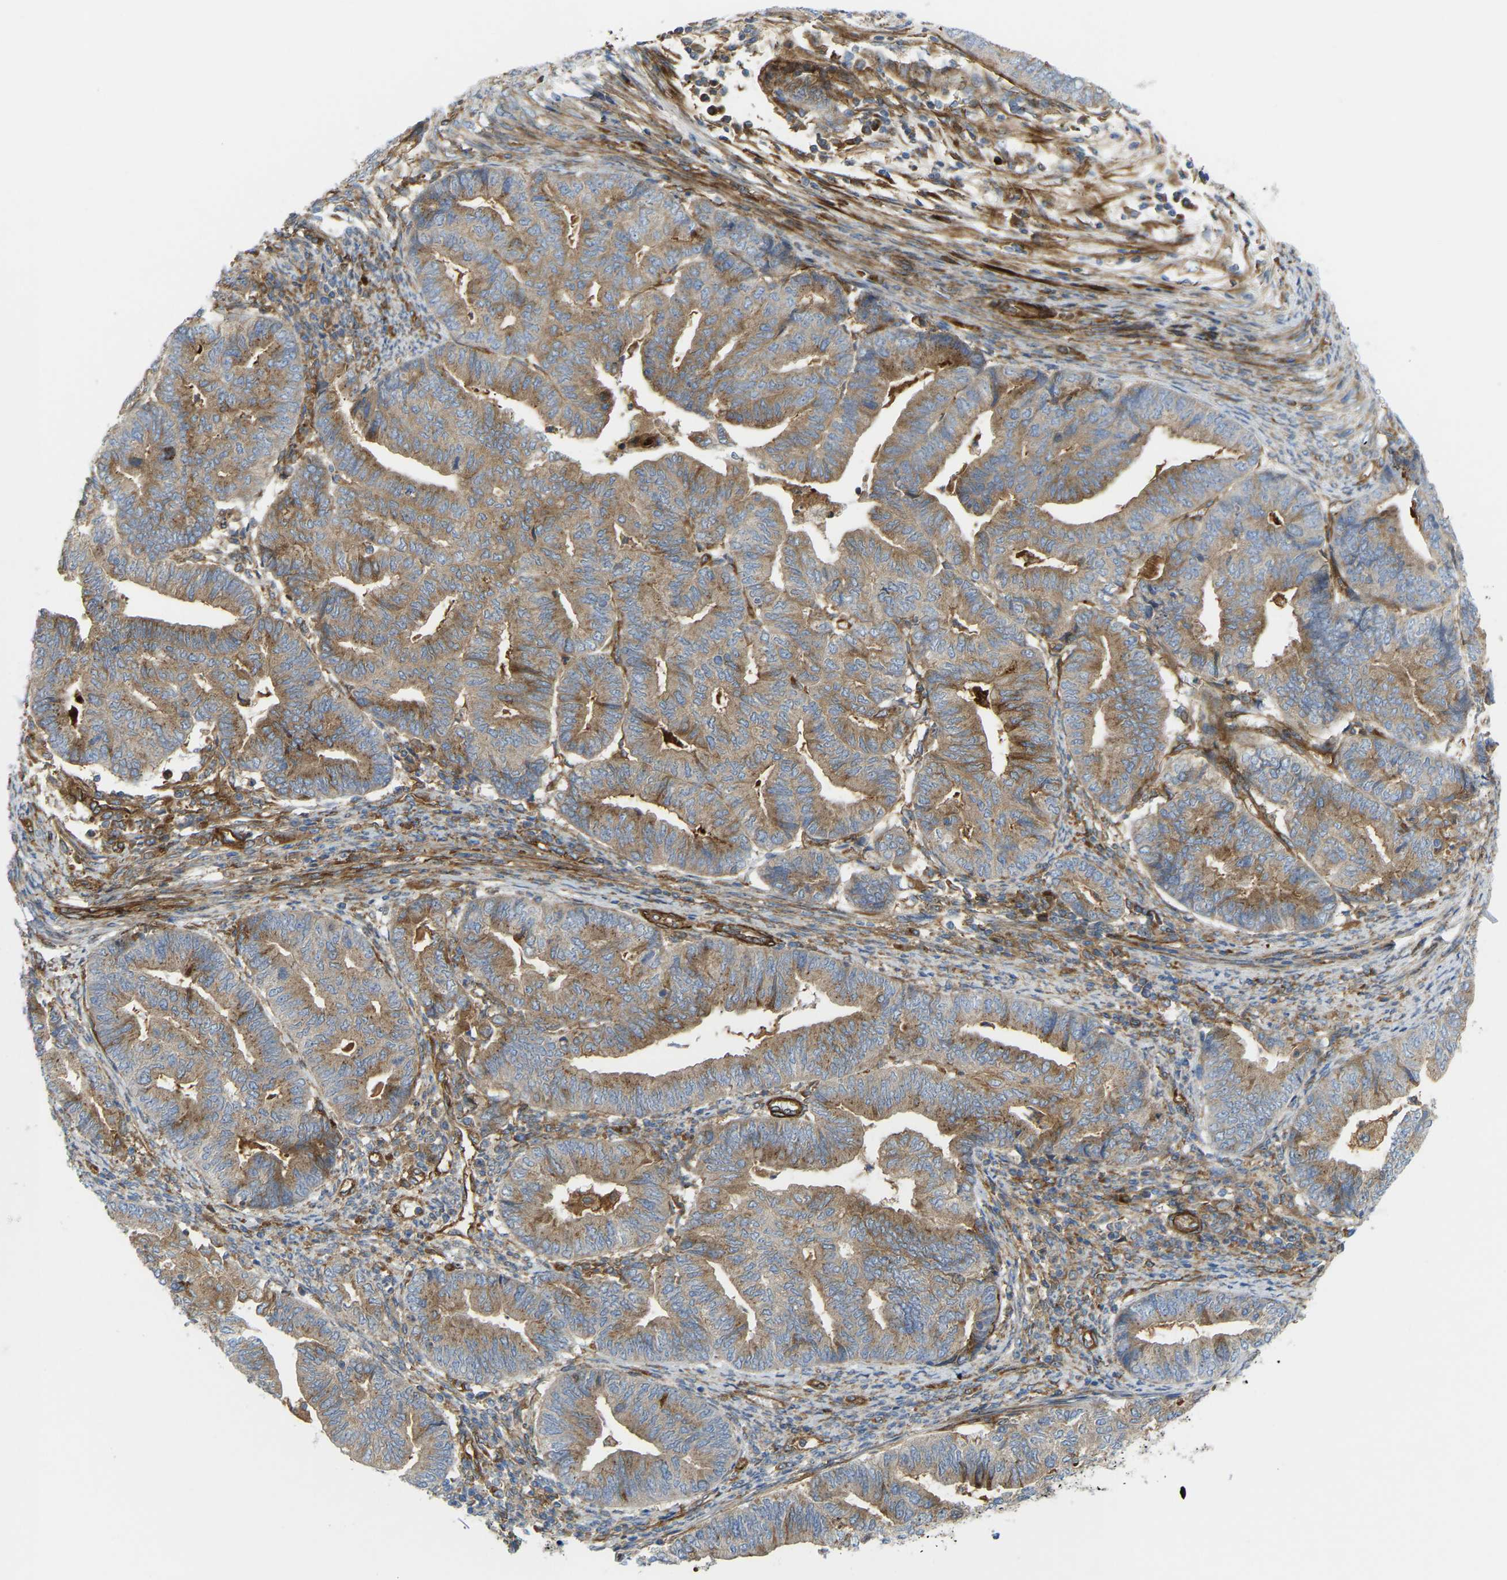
{"staining": {"intensity": "moderate", "quantity": "25%-75%", "location": "cytoplasmic/membranous"}, "tissue": "endometrial cancer", "cell_type": "Tumor cells", "image_type": "cancer", "snomed": [{"axis": "morphology", "description": "Adenocarcinoma, NOS"}, {"axis": "topography", "description": "Endometrium"}], "caption": "Endometrial adenocarcinoma was stained to show a protein in brown. There is medium levels of moderate cytoplasmic/membranous staining in about 25%-75% of tumor cells.", "gene": "PICALM", "patient": {"sex": "female", "age": 79}}